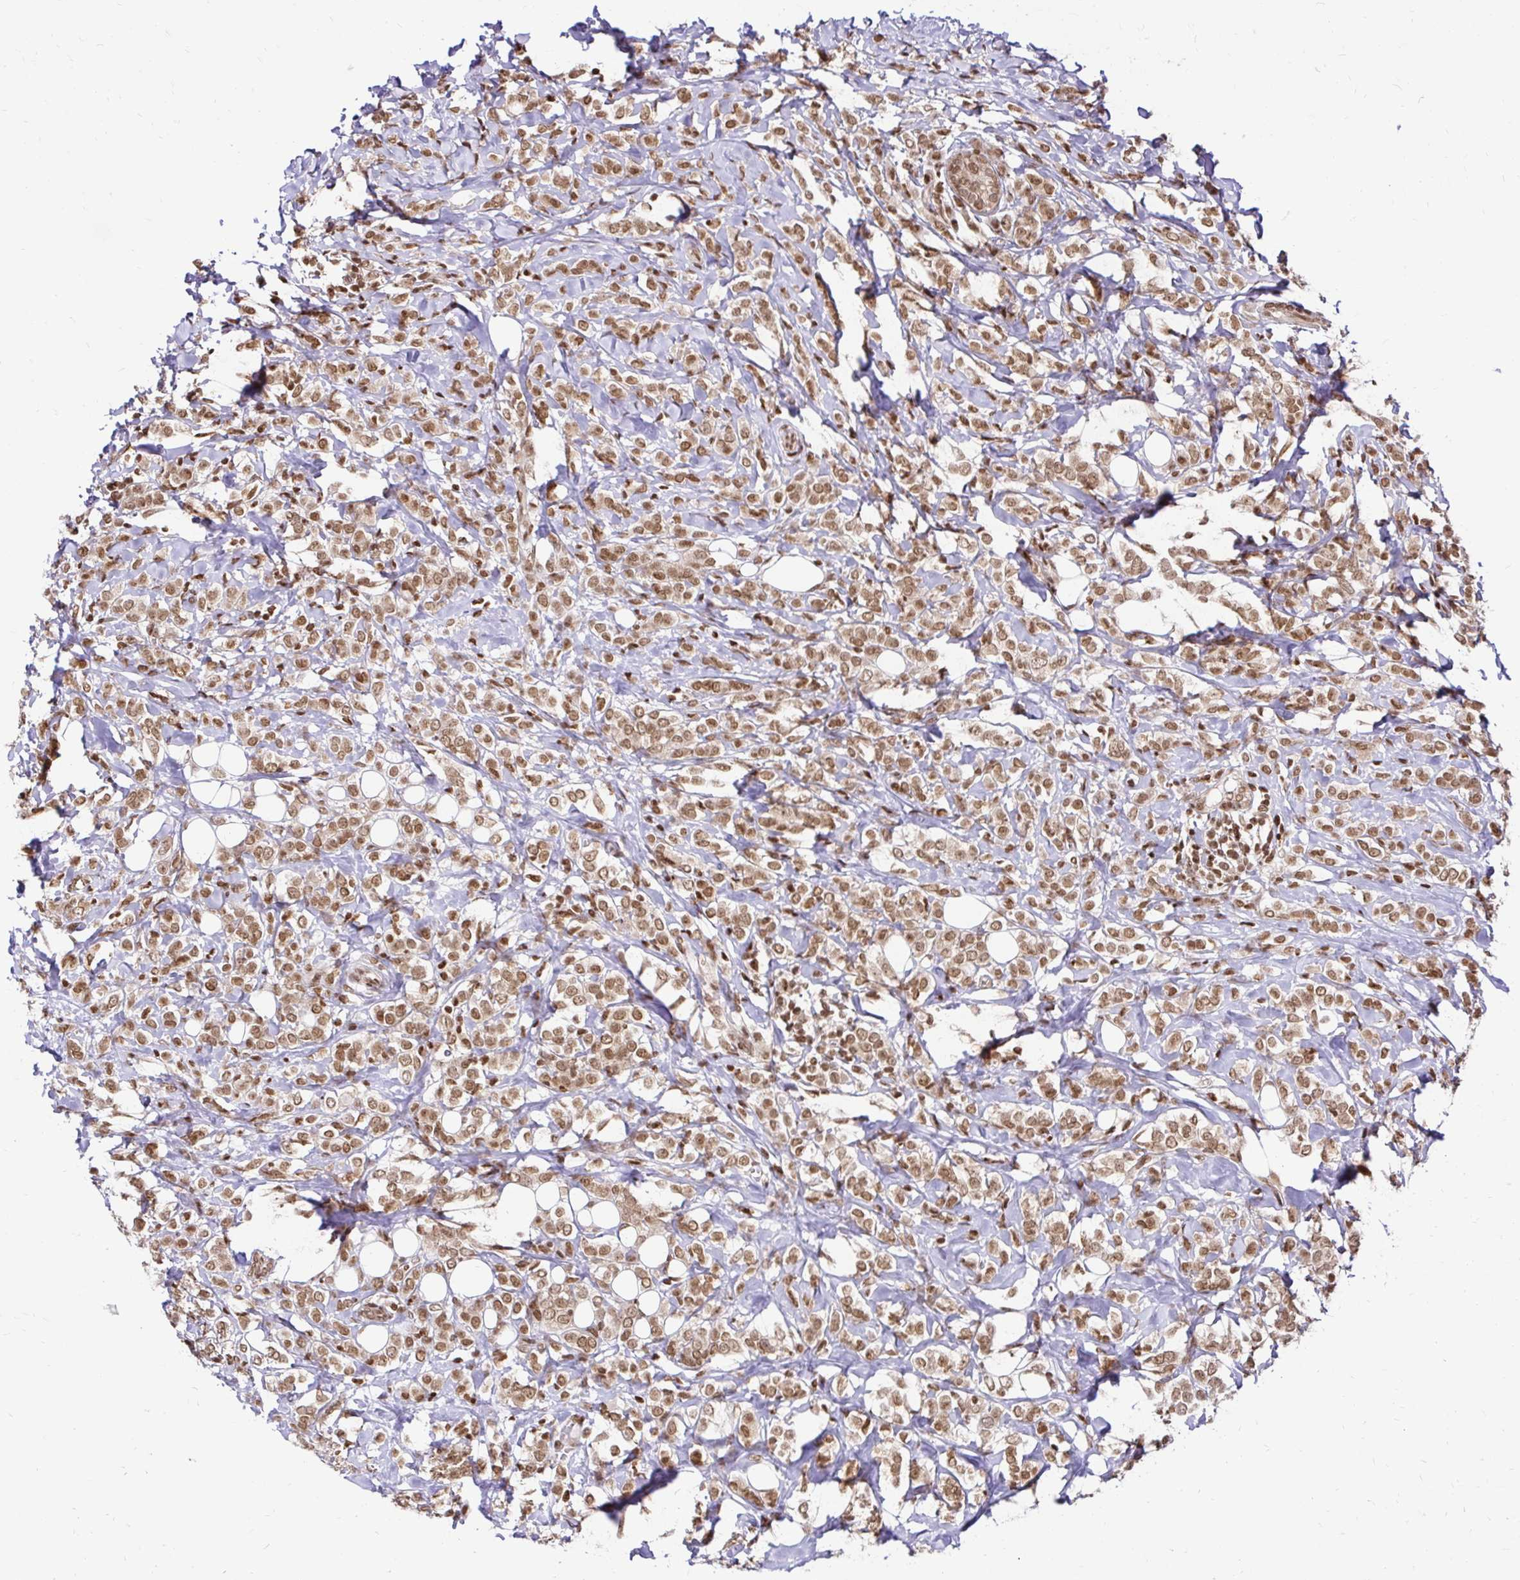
{"staining": {"intensity": "moderate", "quantity": ">75%", "location": "nuclear"}, "tissue": "breast cancer", "cell_type": "Tumor cells", "image_type": "cancer", "snomed": [{"axis": "morphology", "description": "Lobular carcinoma"}, {"axis": "topography", "description": "Breast"}], "caption": "DAB immunohistochemical staining of breast cancer exhibits moderate nuclear protein staining in about >75% of tumor cells.", "gene": "GLYR1", "patient": {"sex": "female", "age": 49}}